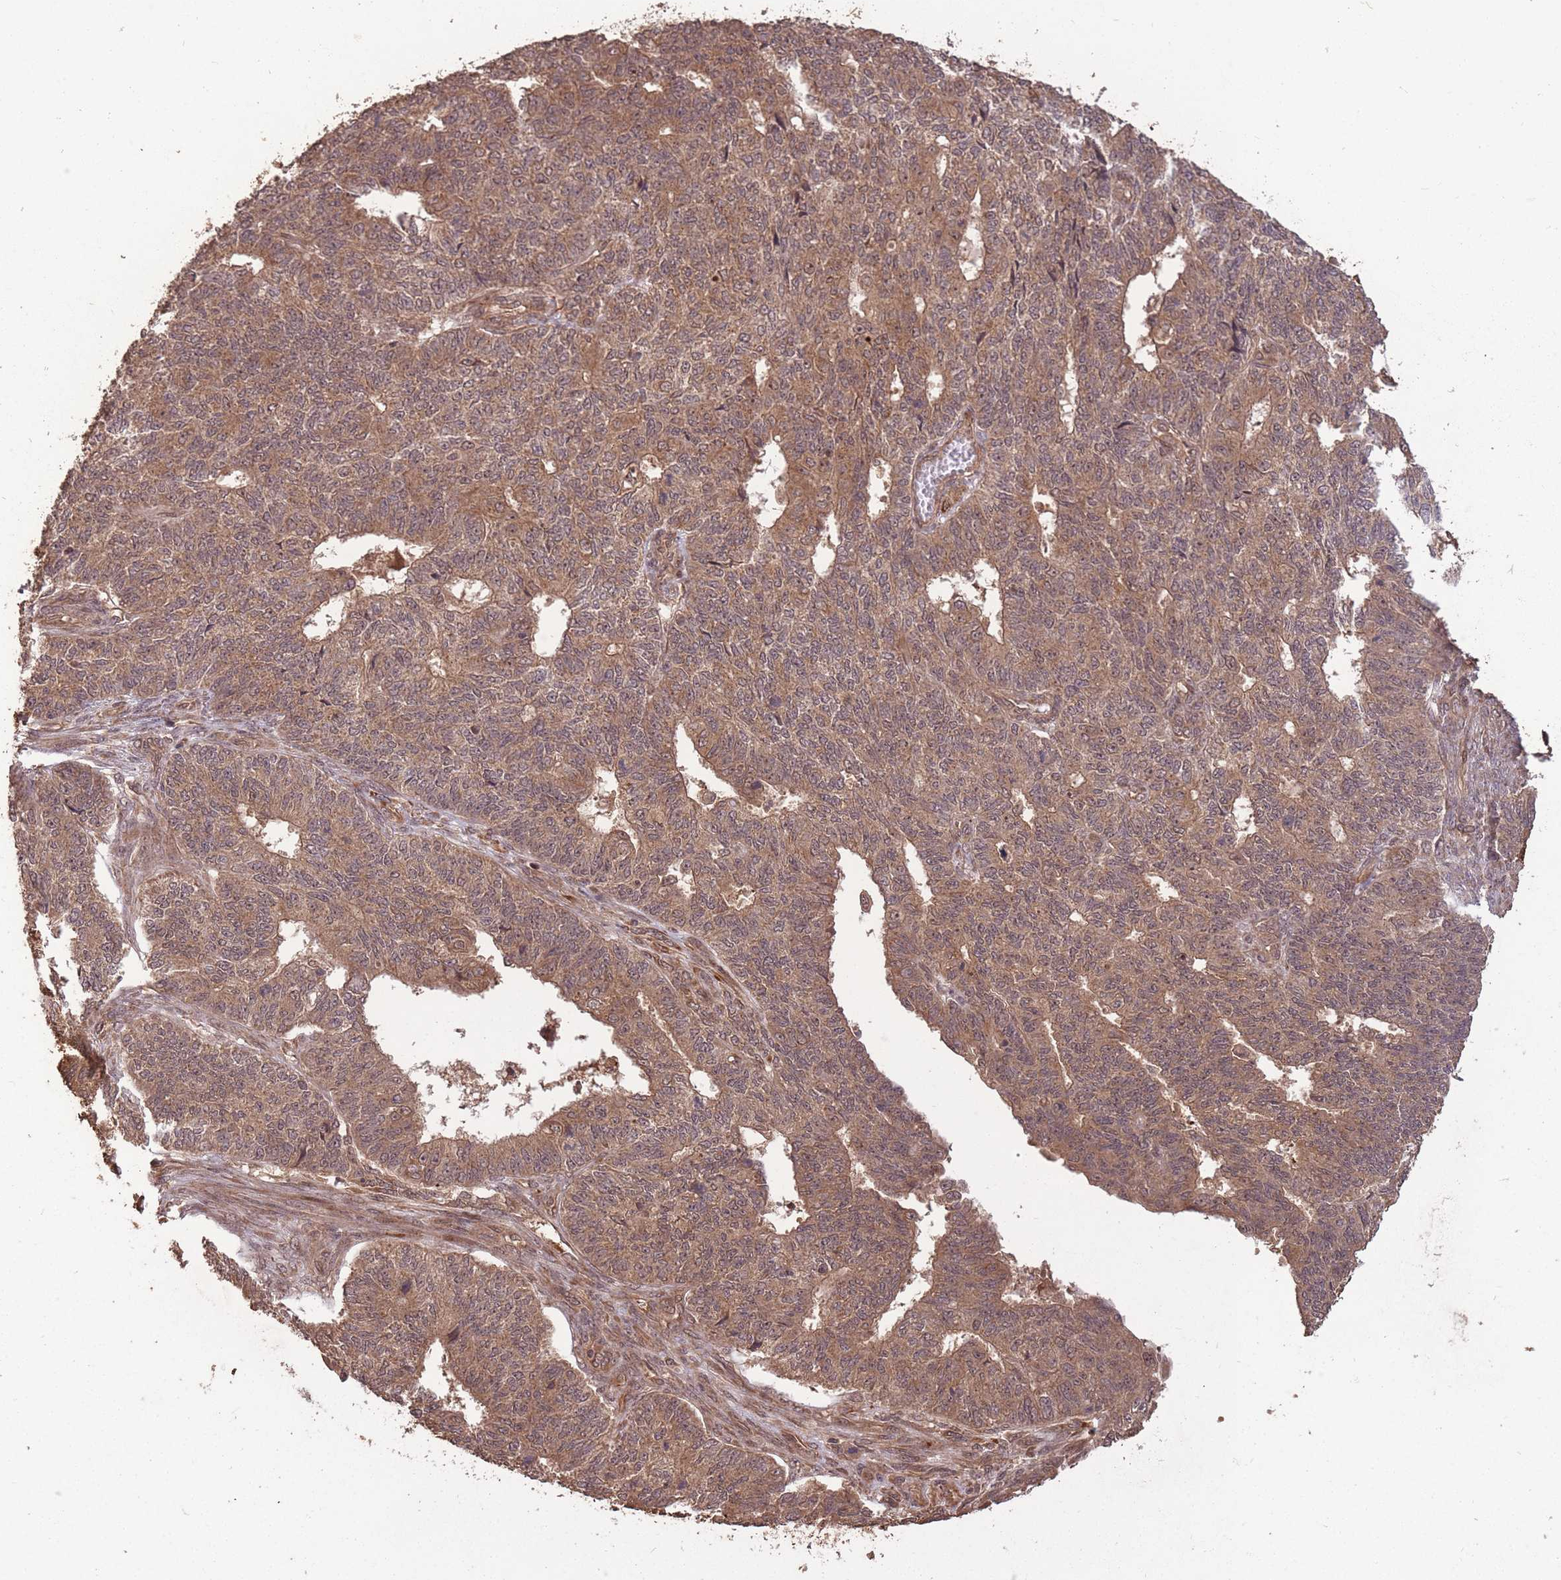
{"staining": {"intensity": "moderate", "quantity": ">75%", "location": "cytoplasmic/membranous"}, "tissue": "endometrial cancer", "cell_type": "Tumor cells", "image_type": "cancer", "snomed": [{"axis": "morphology", "description": "Adenocarcinoma, NOS"}, {"axis": "topography", "description": "Endometrium"}], "caption": "Immunohistochemistry photomicrograph of neoplastic tissue: endometrial cancer stained using immunohistochemistry reveals medium levels of moderate protein expression localized specifically in the cytoplasmic/membranous of tumor cells, appearing as a cytoplasmic/membranous brown color.", "gene": "ERBB3", "patient": {"sex": "female", "age": 32}}